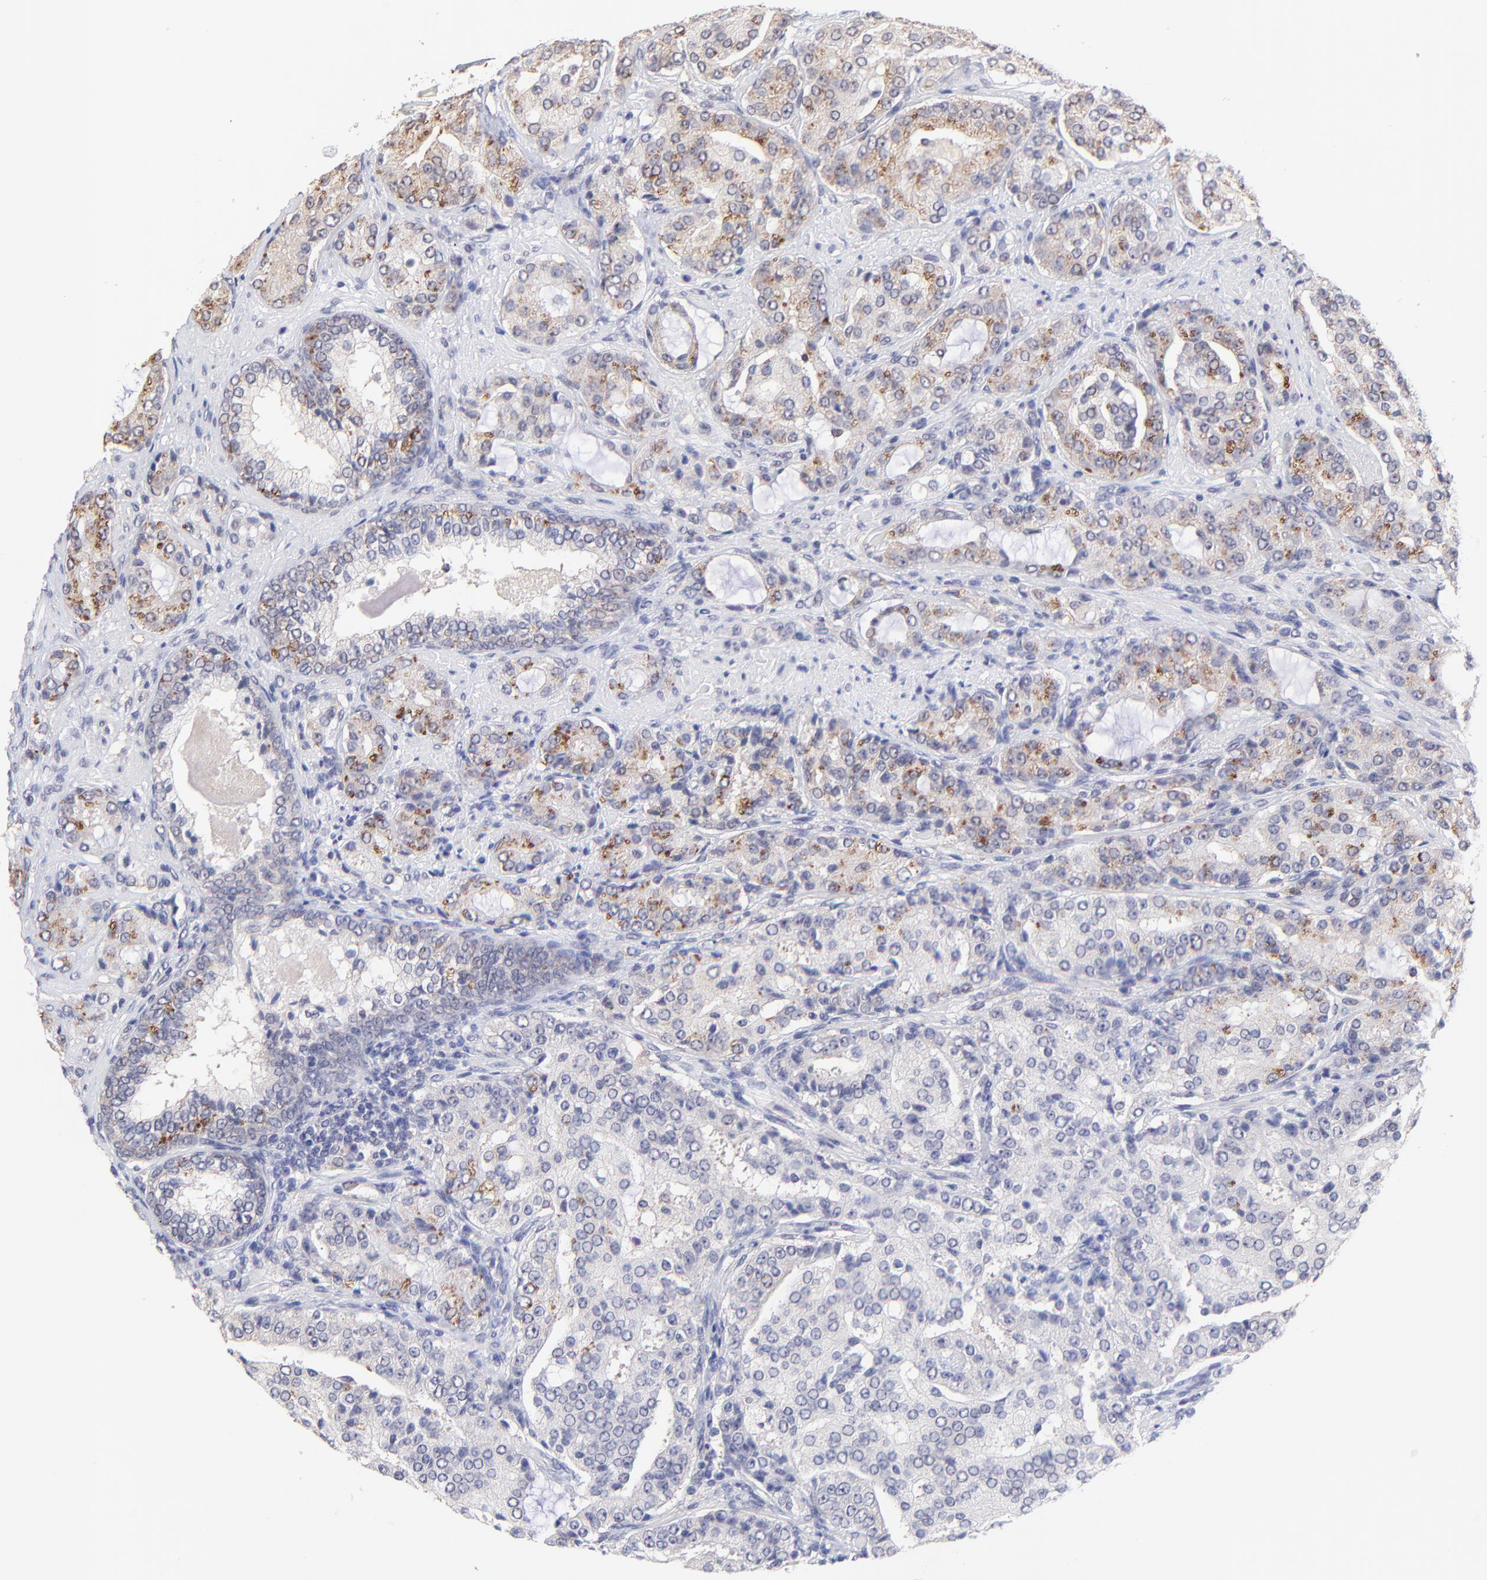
{"staining": {"intensity": "moderate", "quantity": "25%-75%", "location": "cytoplasmic/membranous"}, "tissue": "prostate cancer", "cell_type": "Tumor cells", "image_type": "cancer", "snomed": [{"axis": "morphology", "description": "Adenocarcinoma, High grade"}, {"axis": "topography", "description": "Prostate"}], "caption": "Human adenocarcinoma (high-grade) (prostate) stained with a protein marker exhibits moderate staining in tumor cells.", "gene": "ZNF747", "patient": {"sex": "male", "age": 72}}